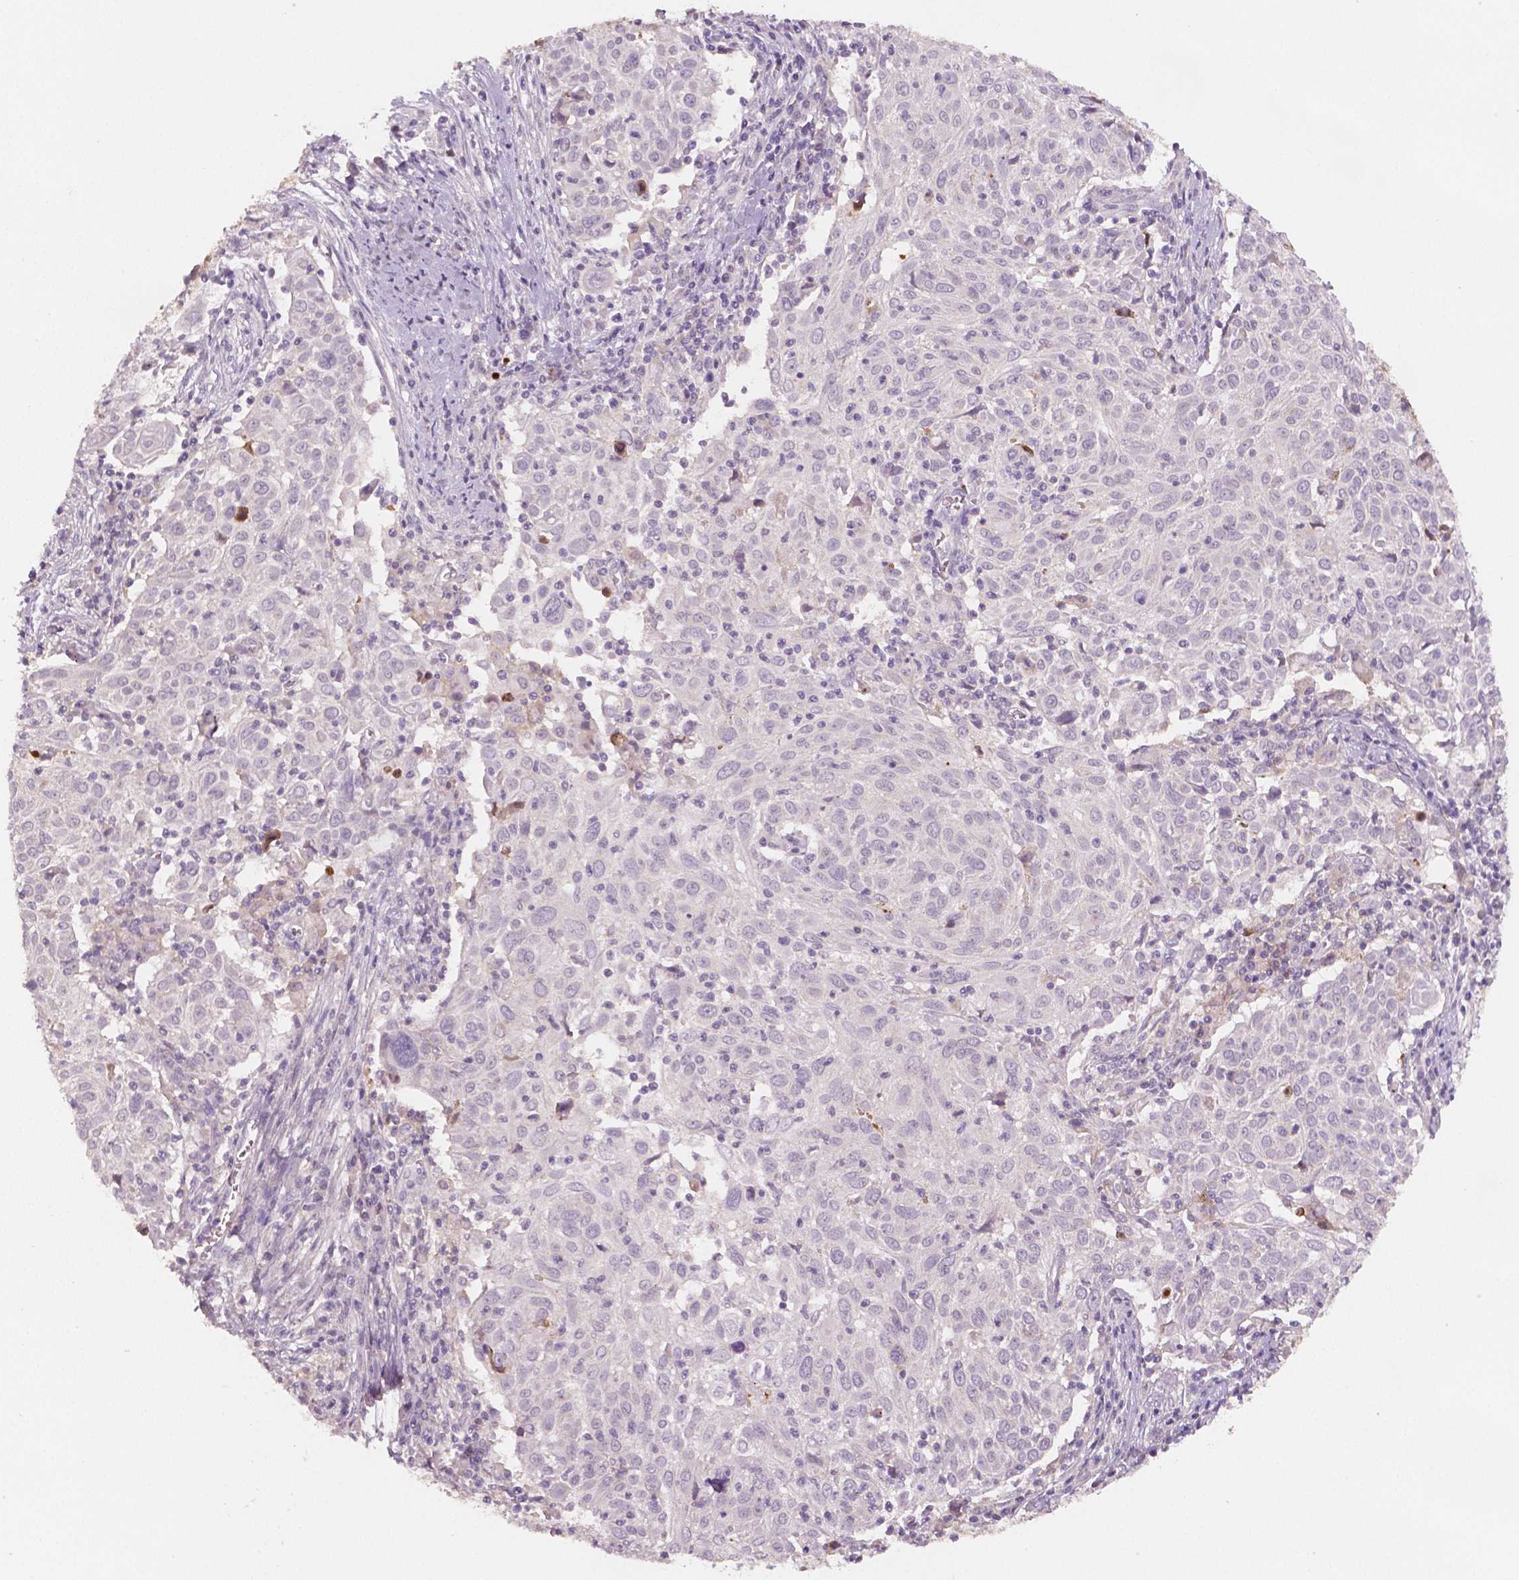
{"staining": {"intensity": "negative", "quantity": "none", "location": "none"}, "tissue": "cervical cancer", "cell_type": "Tumor cells", "image_type": "cancer", "snomed": [{"axis": "morphology", "description": "Squamous cell carcinoma, NOS"}, {"axis": "topography", "description": "Cervix"}], "caption": "DAB immunohistochemical staining of human cervical cancer (squamous cell carcinoma) shows no significant staining in tumor cells.", "gene": "APOA4", "patient": {"sex": "female", "age": 39}}